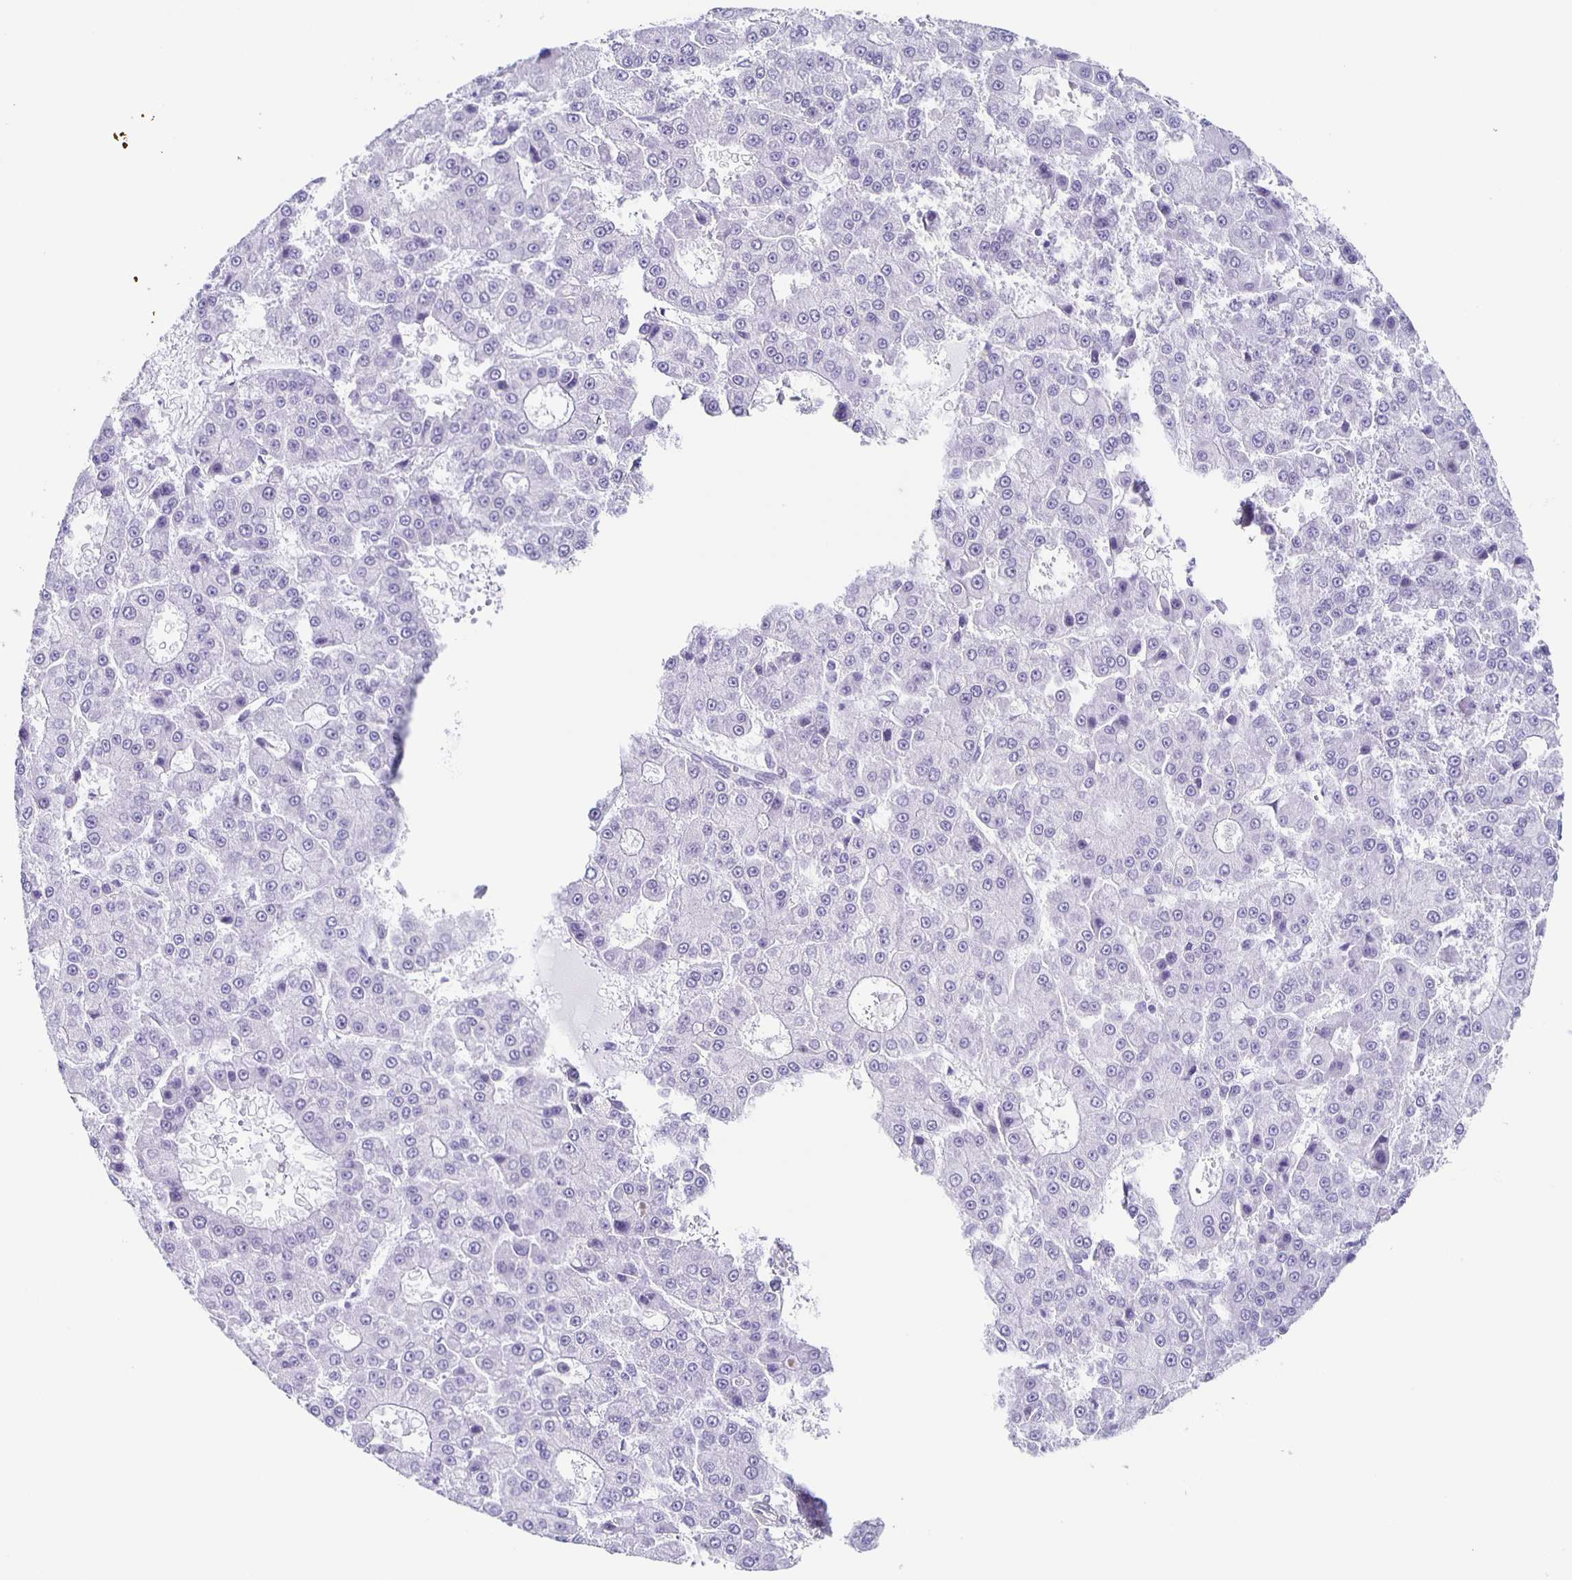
{"staining": {"intensity": "negative", "quantity": "none", "location": "none"}, "tissue": "liver cancer", "cell_type": "Tumor cells", "image_type": "cancer", "snomed": [{"axis": "morphology", "description": "Carcinoma, Hepatocellular, NOS"}, {"axis": "topography", "description": "Liver"}], "caption": "A micrograph of hepatocellular carcinoma (liver) stained for a protein displays no brown staining in tumor cells.", "gene": "TPPP", "patient": {"sex": "male", "age": 70}}